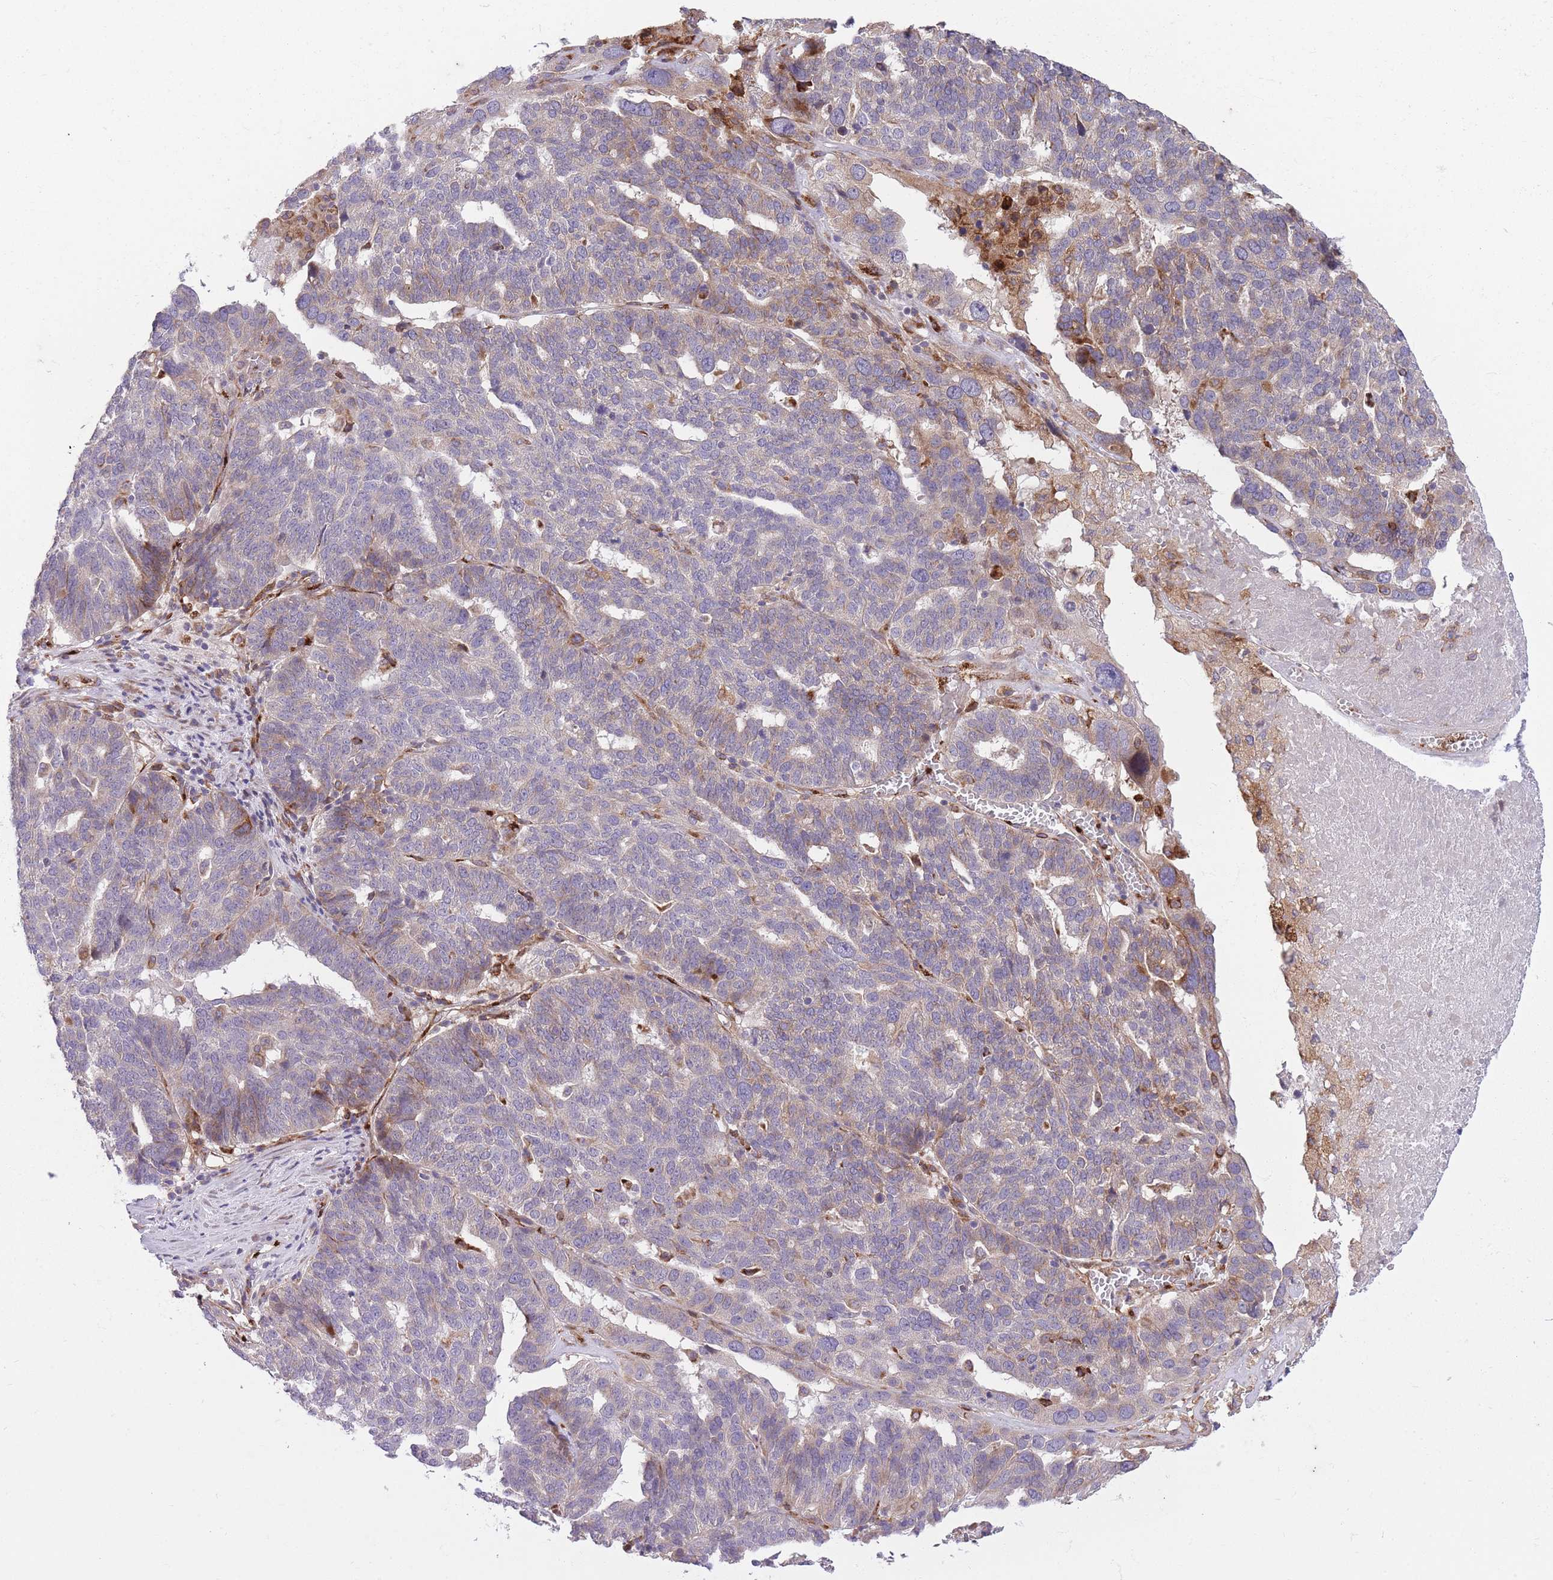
{"staining": {"intensity": "moderate", "quantity": "<25%", "location": "cytoplasmic/membranous"}, "tissue": "ovarian cancer", "cell_type": "Tumor cells", "image_type": "cancer", "snomed": [{"axis": "morphology", "description": "Cystadenocarcinoma, serous, NOS"}, {"axis": "topography", "description": "Ovary"}], "caption": "Human serous cystadenocarcinoma (ovarian) stained with a protein marker exhibits moderate staining in tumor cells.", "gene": "CISH", "patient": {"sex": "female", "age": 59}}